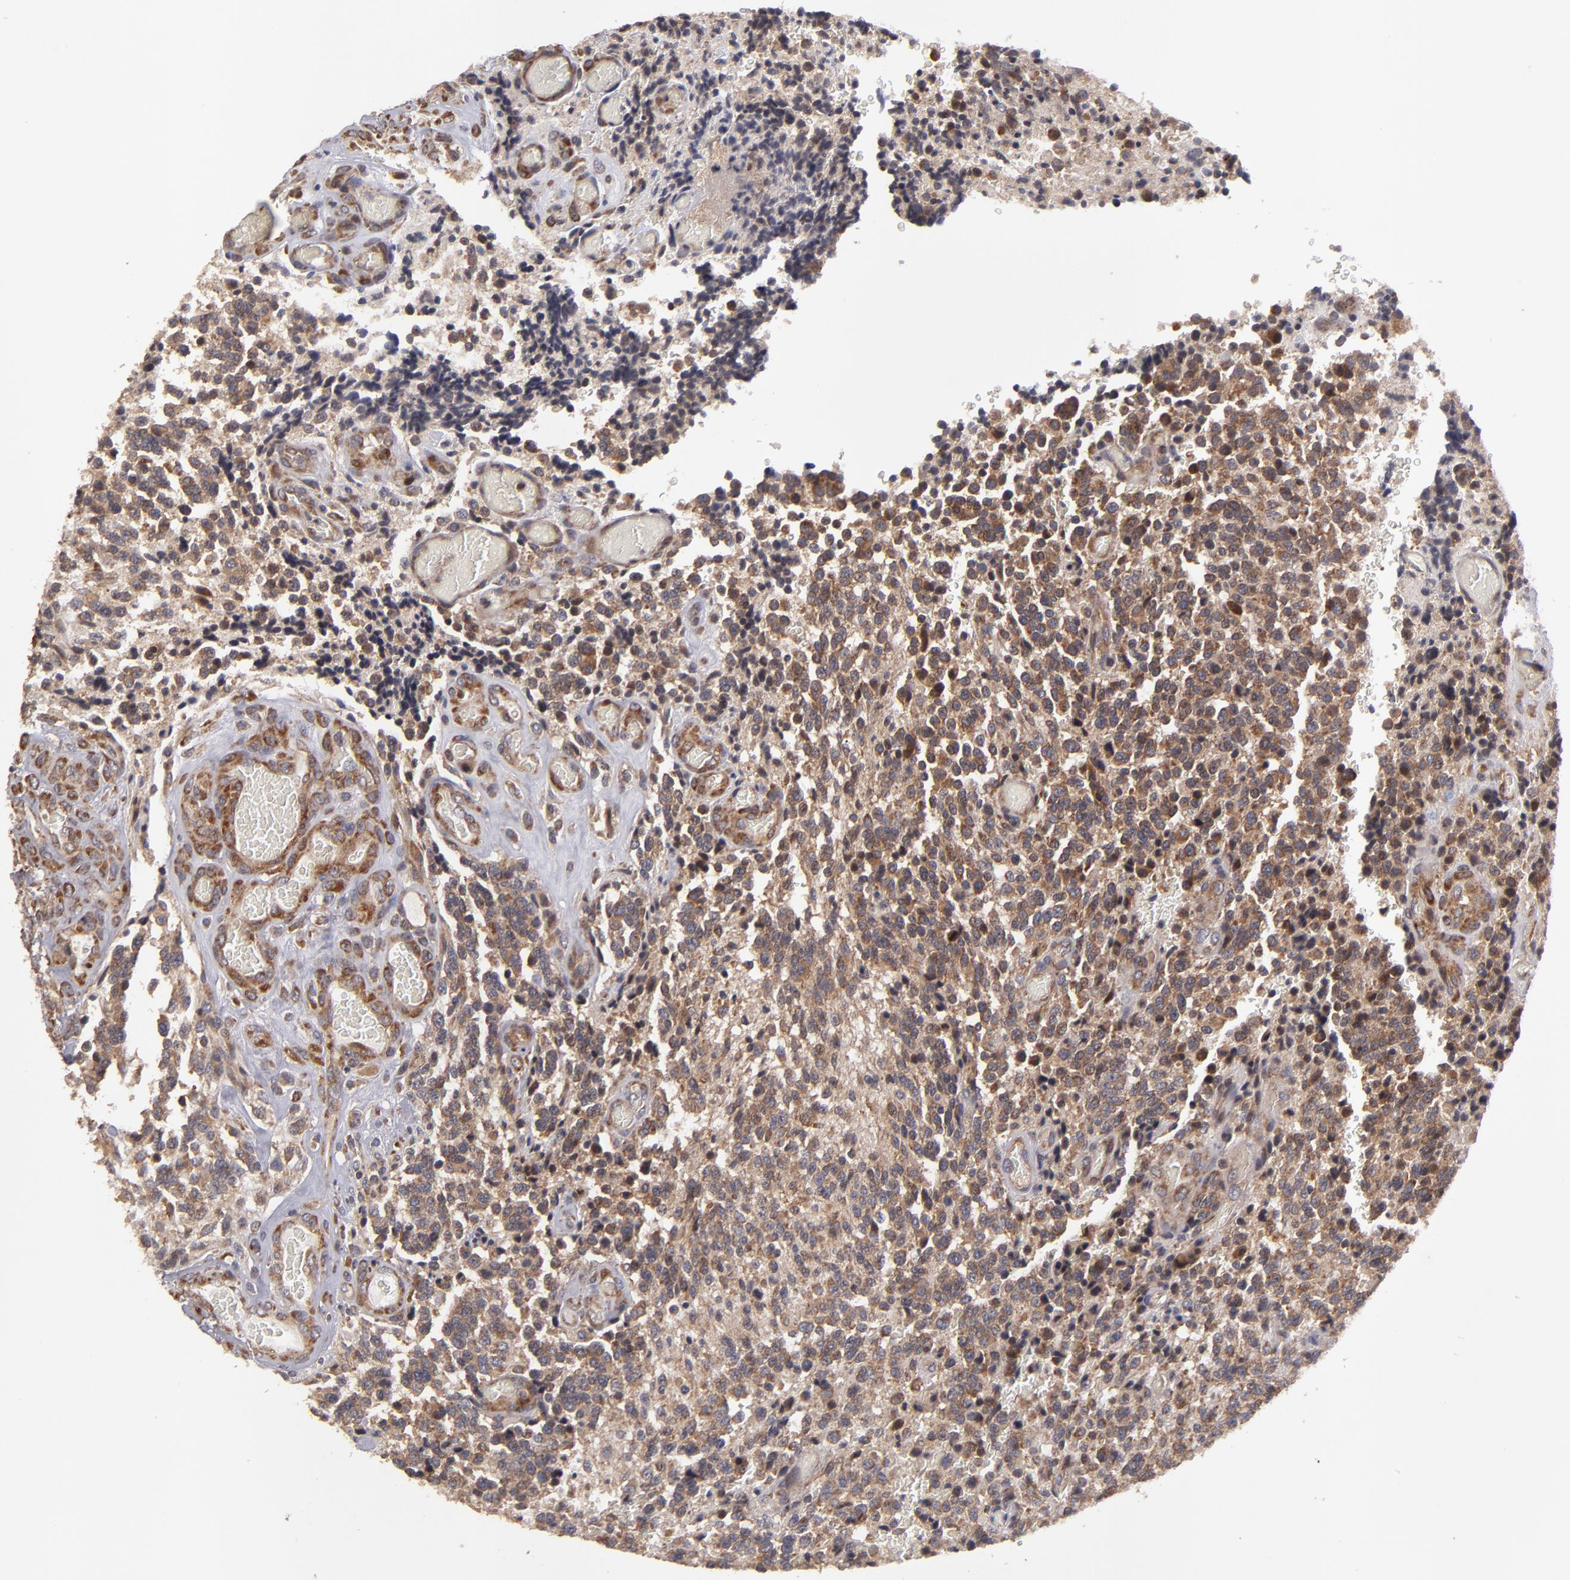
{"staining": {"intensity": "moderate", "quantity": ">75%", "location": "cytoplasmic/membranous"}, "tissue": "glioma", "cell_type": "Tumor cells", "image_type": "cancer", "snomed": [{"axis": "morphology", "description": "Glioma, malignant, High grade"}, {"axis": "topography", "description": "Brain"}], "caption": "Moderate cytoplasmic/membranous protein expression is appreciated in about >75% of tumor cells in glioma. The protein of interest is stained brown, and the nuclei are stained in blue (DAB (3,3'-diaminobenzidine) IHC with brightfield microscopy, high magnification).", "gene": "SND1", "patient": {"sex": "male", "age": 36}}